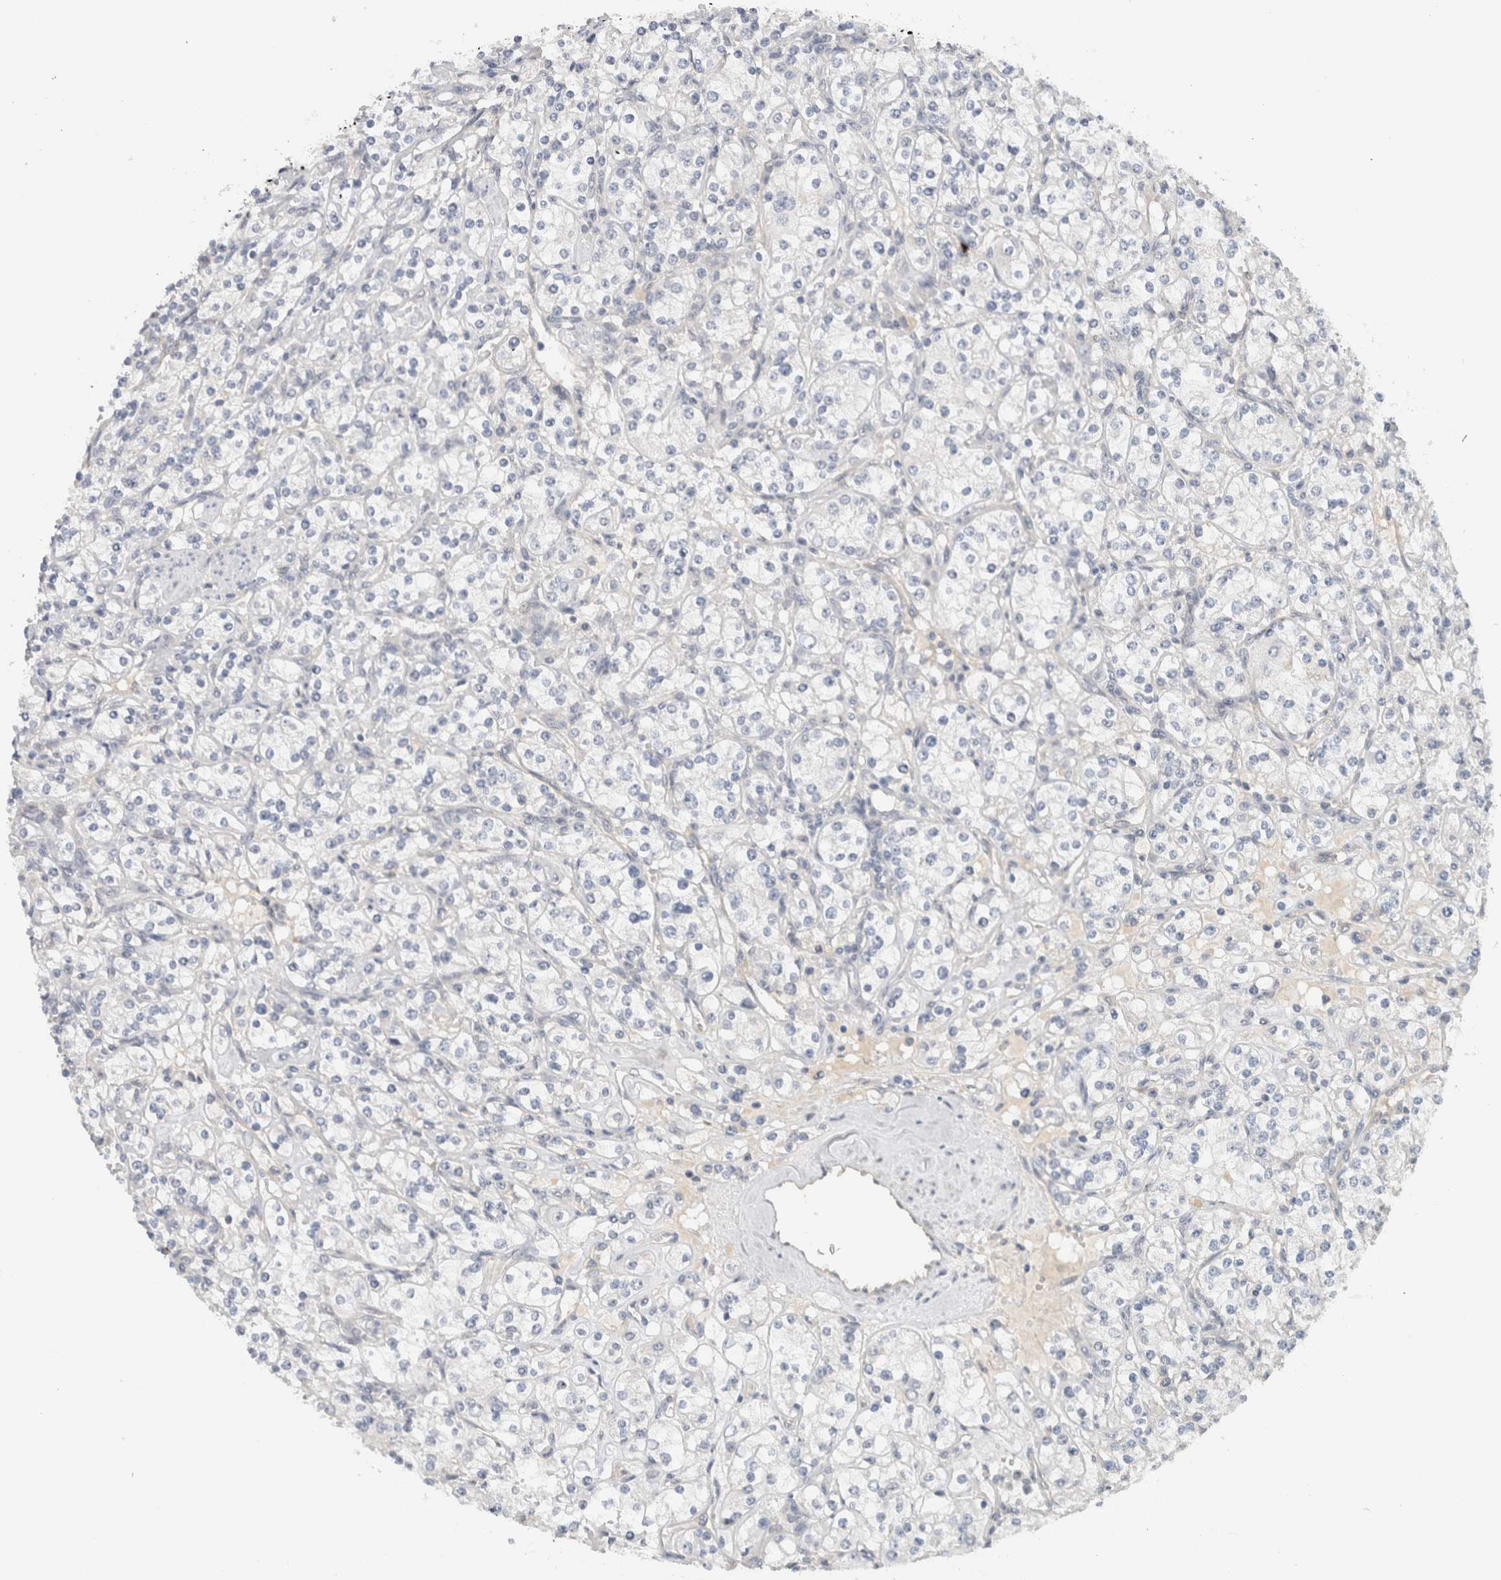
{"staining": {"intensity": "negative", "quantity": "none", "location": "none"}, "tissue": "renal cancer", "cell_type": "Tumor cells", "image_type": "cancer", "snomed": [{"axis": "morphology", "description": "Adenocarcinoma, NOS"}, {"axis": "topography", "description": "Kidney"}], "caption": "Micrograph shows no protein positivity in tumor cells of adenocarcinoma (renal) tissue.", "gene": "HCN3", "patient": {"sex": "male", "age": 77}}